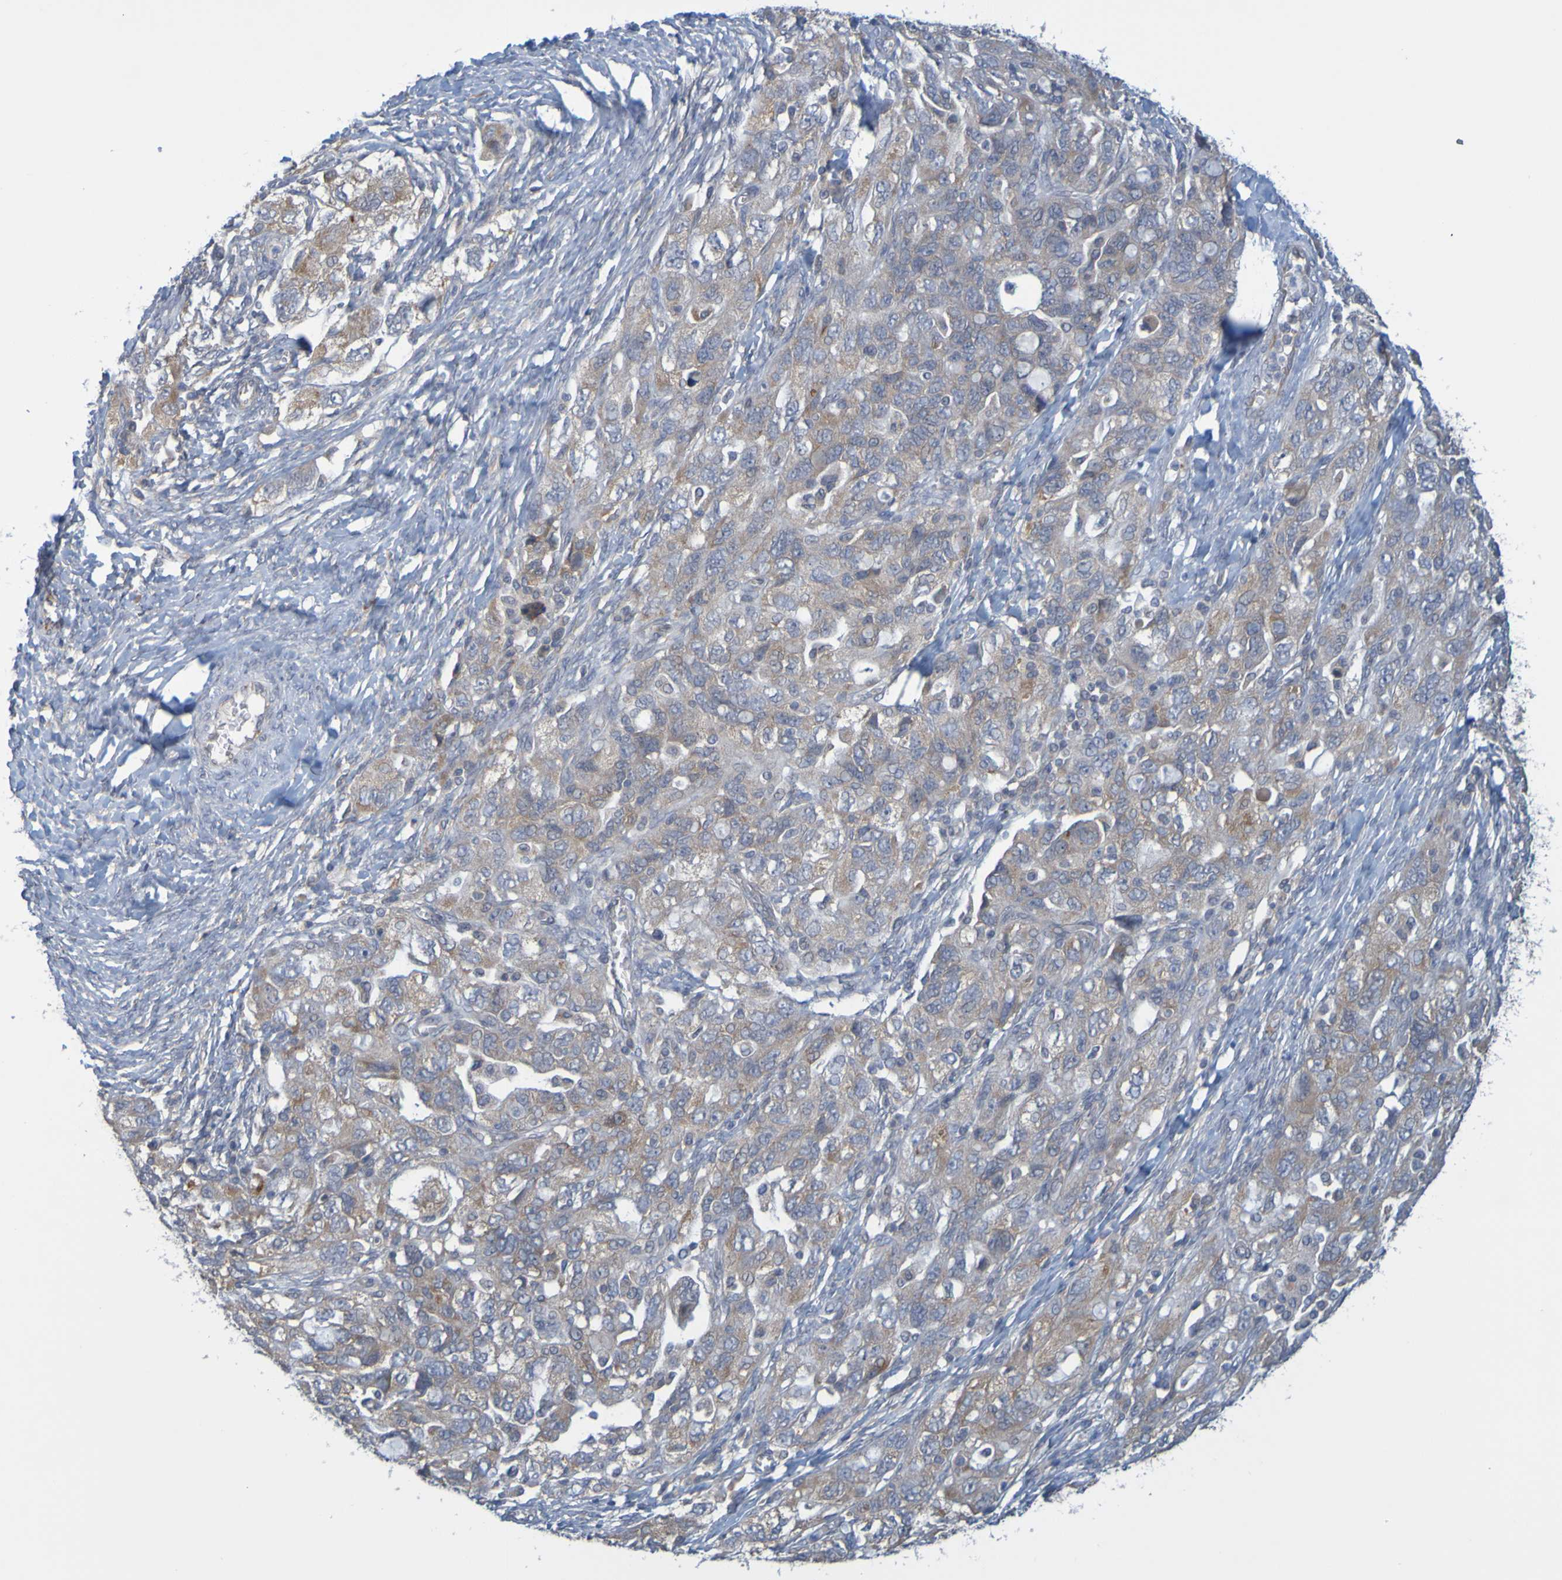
{"staining": {"intensity": "moderate", "quantity": "25%-75%", "location": "cytoplasmic/membranous"}, "tissue": "ovarian cancer", "cell_type": "Tumor cells", "image_type": "cancer", "snomed": [{"axis": "morphology", "description": "Carcinoma, NOS"}, {"axis": "morphology", "description": "Cystadenocarcinoma, serous, NOS"}, {"axis": "topography", "description": "Ovary"}], "caption": "Protein expression analysis of ovarian cancer displays moderate cytoplasmic/membranous staining in about 25%-75% of tumor cells.", "gene": "MOGS", "patient": {"sex": "female", "age": 69}}